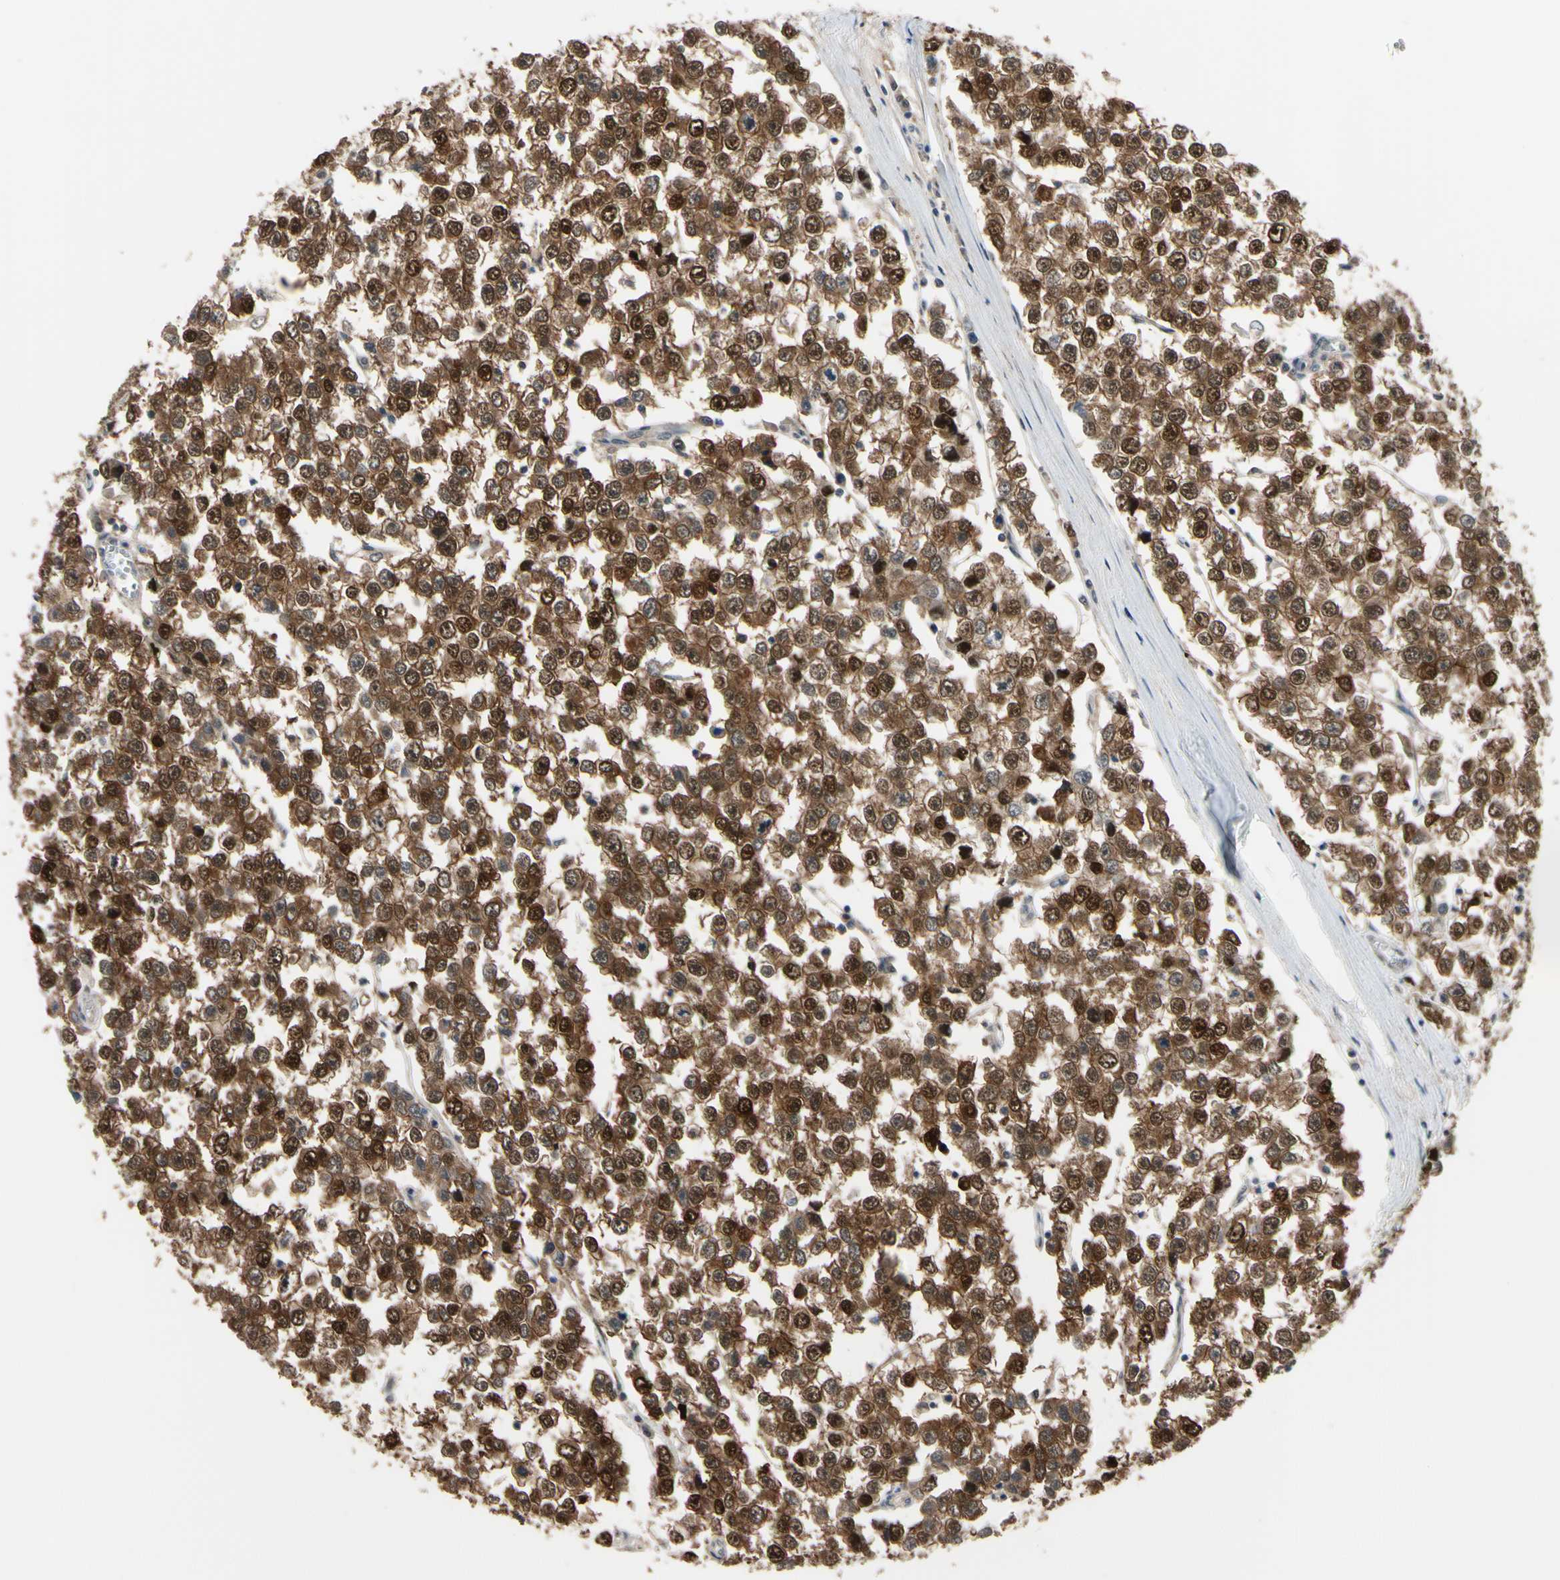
{"staining": {"intensity": "strong", "quantity": "25%-75%", "location": "cytoplasmic/membranous,nuclear"}, "tissue": "testis cancer", "cell_type": "Tumor cells", "image_type": "cancer", "snomed": [{"axis": "morphology", "description": "Seminoma, NOS"}, {"axis": "morphology", "description": "Carcinoma, Embryonal, NOS"}, {"axis": "topography", "description": "Testis"}], "caption": "Strong cytoplasmic/membranous and nuclear staining is seen in about 25%-75% of tumor cells in testis cancer.", "gene": "HSPA4", "patient": {"sex": "male", "age": 52}}